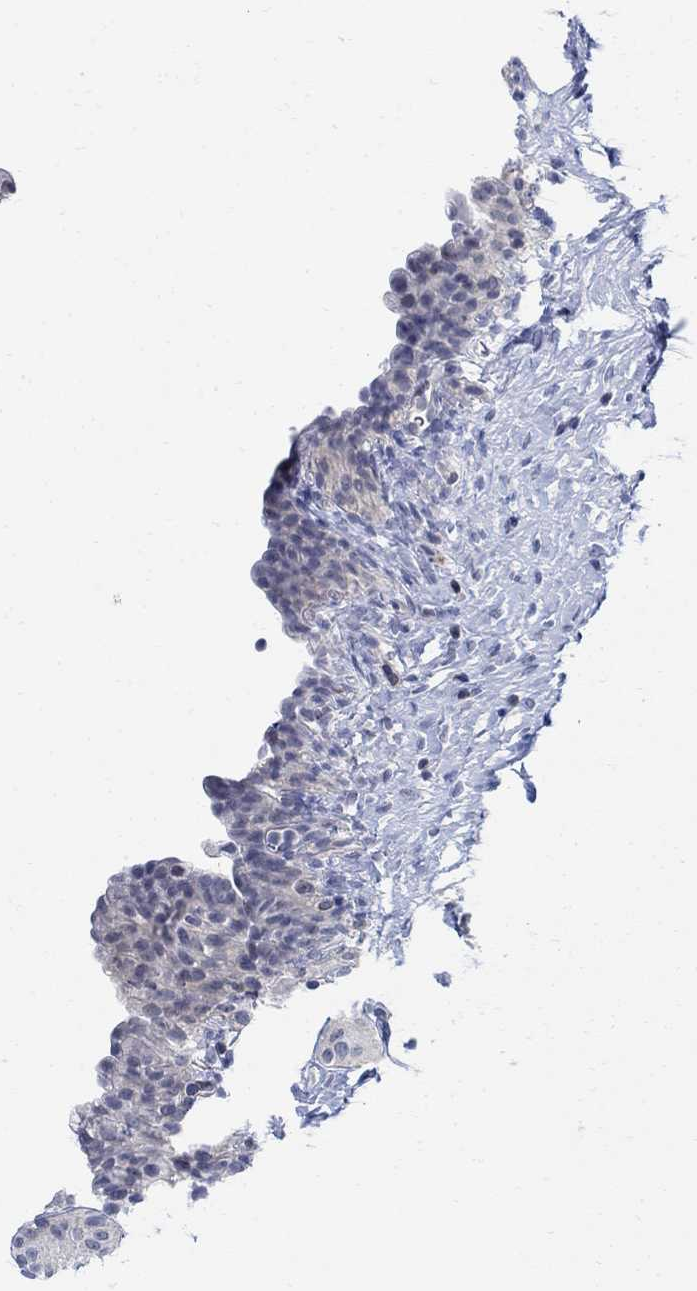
{"staining": {"intensity": "negative", "quantity": "none", "location": "none"}, "tissue": "urinary bladder", "cell_type": "Urothelial cells", "image_type": "normal", "snomed": [{"axis": "morphology", "description": "Normal tissue, NOS"}, {"axis": "topography", "description": "Urinary bladder"}], "caption": "High power microscopy histopathology image of an IHC image of benign urinary bladder, revealing no significant positivity in urothelial cells. (DAB IHC with hematoxylin counter stain).", "gene": "PHF21B", "patient": {"sex": "male", "age": 76}}